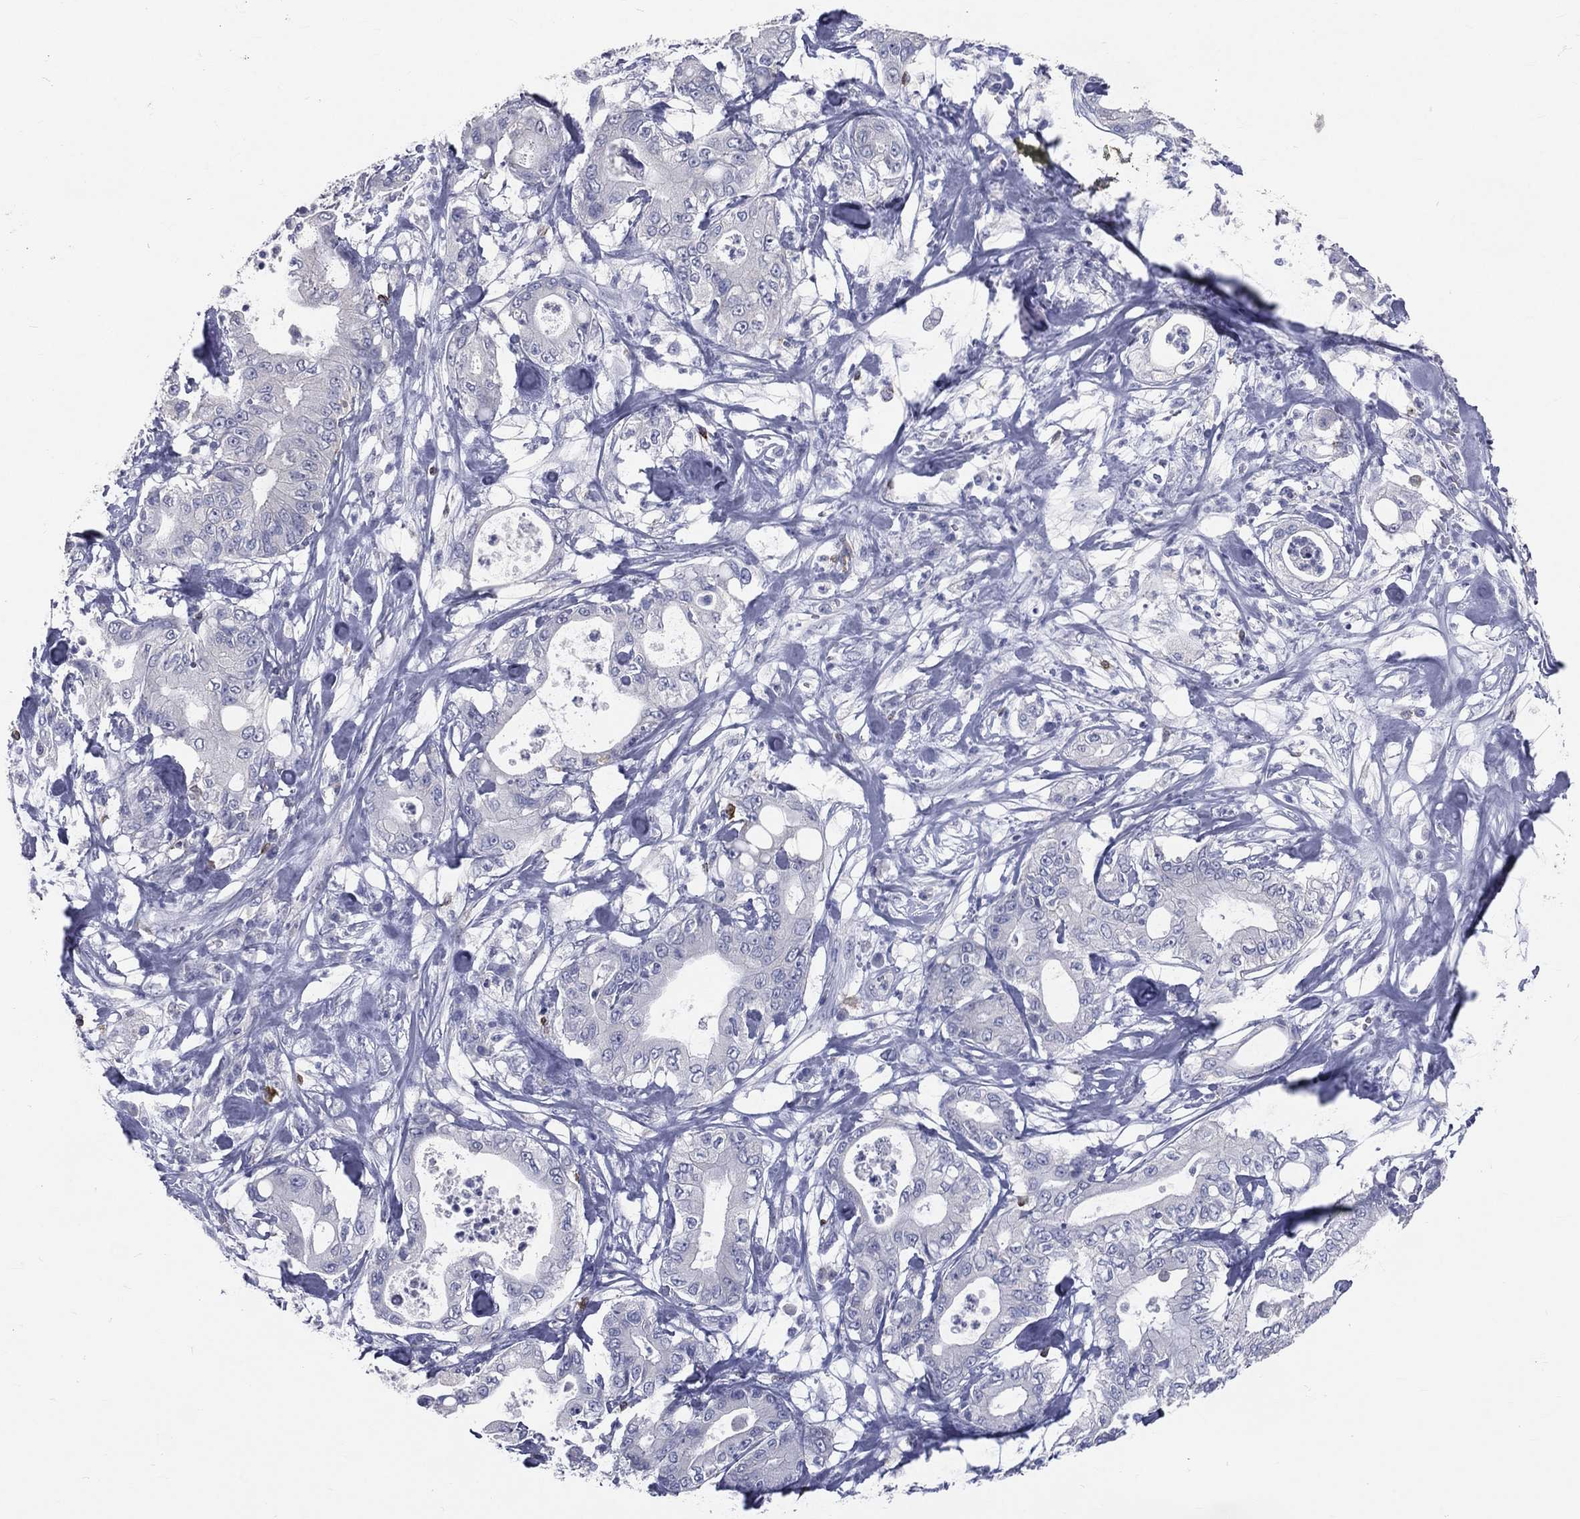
{"staining": {"intensity": "negative", "quantity": "none", "location": "none"}, "tissue": "pancreatic cancer", "cell_type": "Tumor cells", "image_type": "cancer", "snomed": [{"axis": "morphology", "description": "Adenocarcinoma, NOS"}, {"axis": "topography", "description": "Pancreas"}], "caption": "Immunohistochemistry (IHC) histopathology image of human adenocarcinoma (pancreatic) stained for a protein (brown), which reveals no expression in tumor cells.", "gene": "CTSW", "patient": {"sex": "male", "age": 71}}